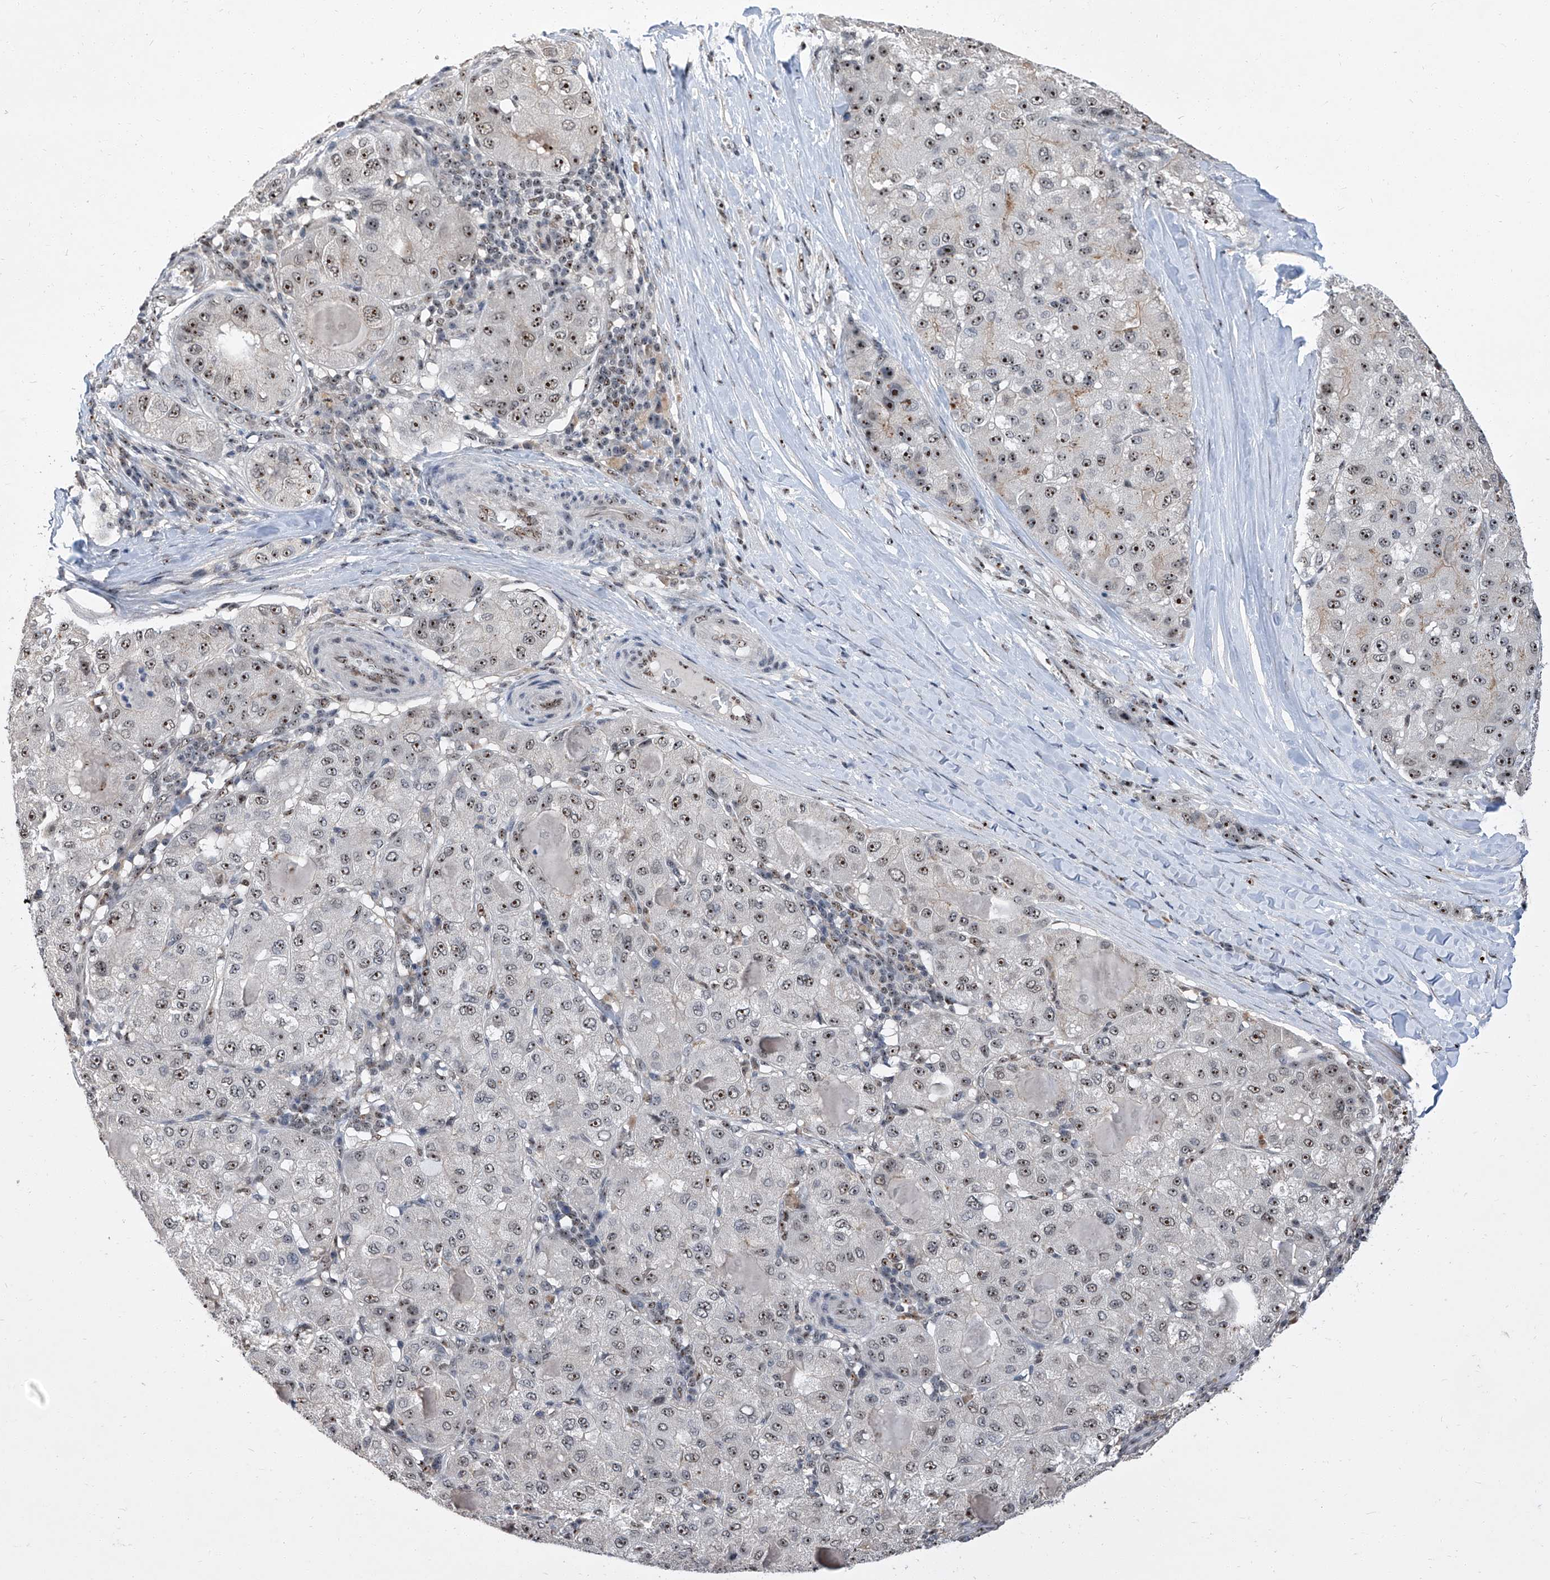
{"staining": {"intensity": "moderate", "quantity": ">75%", "location": "nuclear"}, "tissue": "liver cancer", "cell_type": "Tumor cells", "image_type": "cancer", "snomed": [{"axis": "morphology", "description": "Carcinoma, Hepatocellular, NOS"}, {"axis": "topography", "description": "Liver"}], "caption": "IHC (DAB) staining of human liver cancer (hepatocellular carcinoma) shows moderate nuclear protein staining in about >75% of tumor cells. Immunohistochemistry stains the protein of interest in brown and the nuclei are stained blue.", "gene": "CMTR1", "patient": {"sex": "male", "age": 80}}